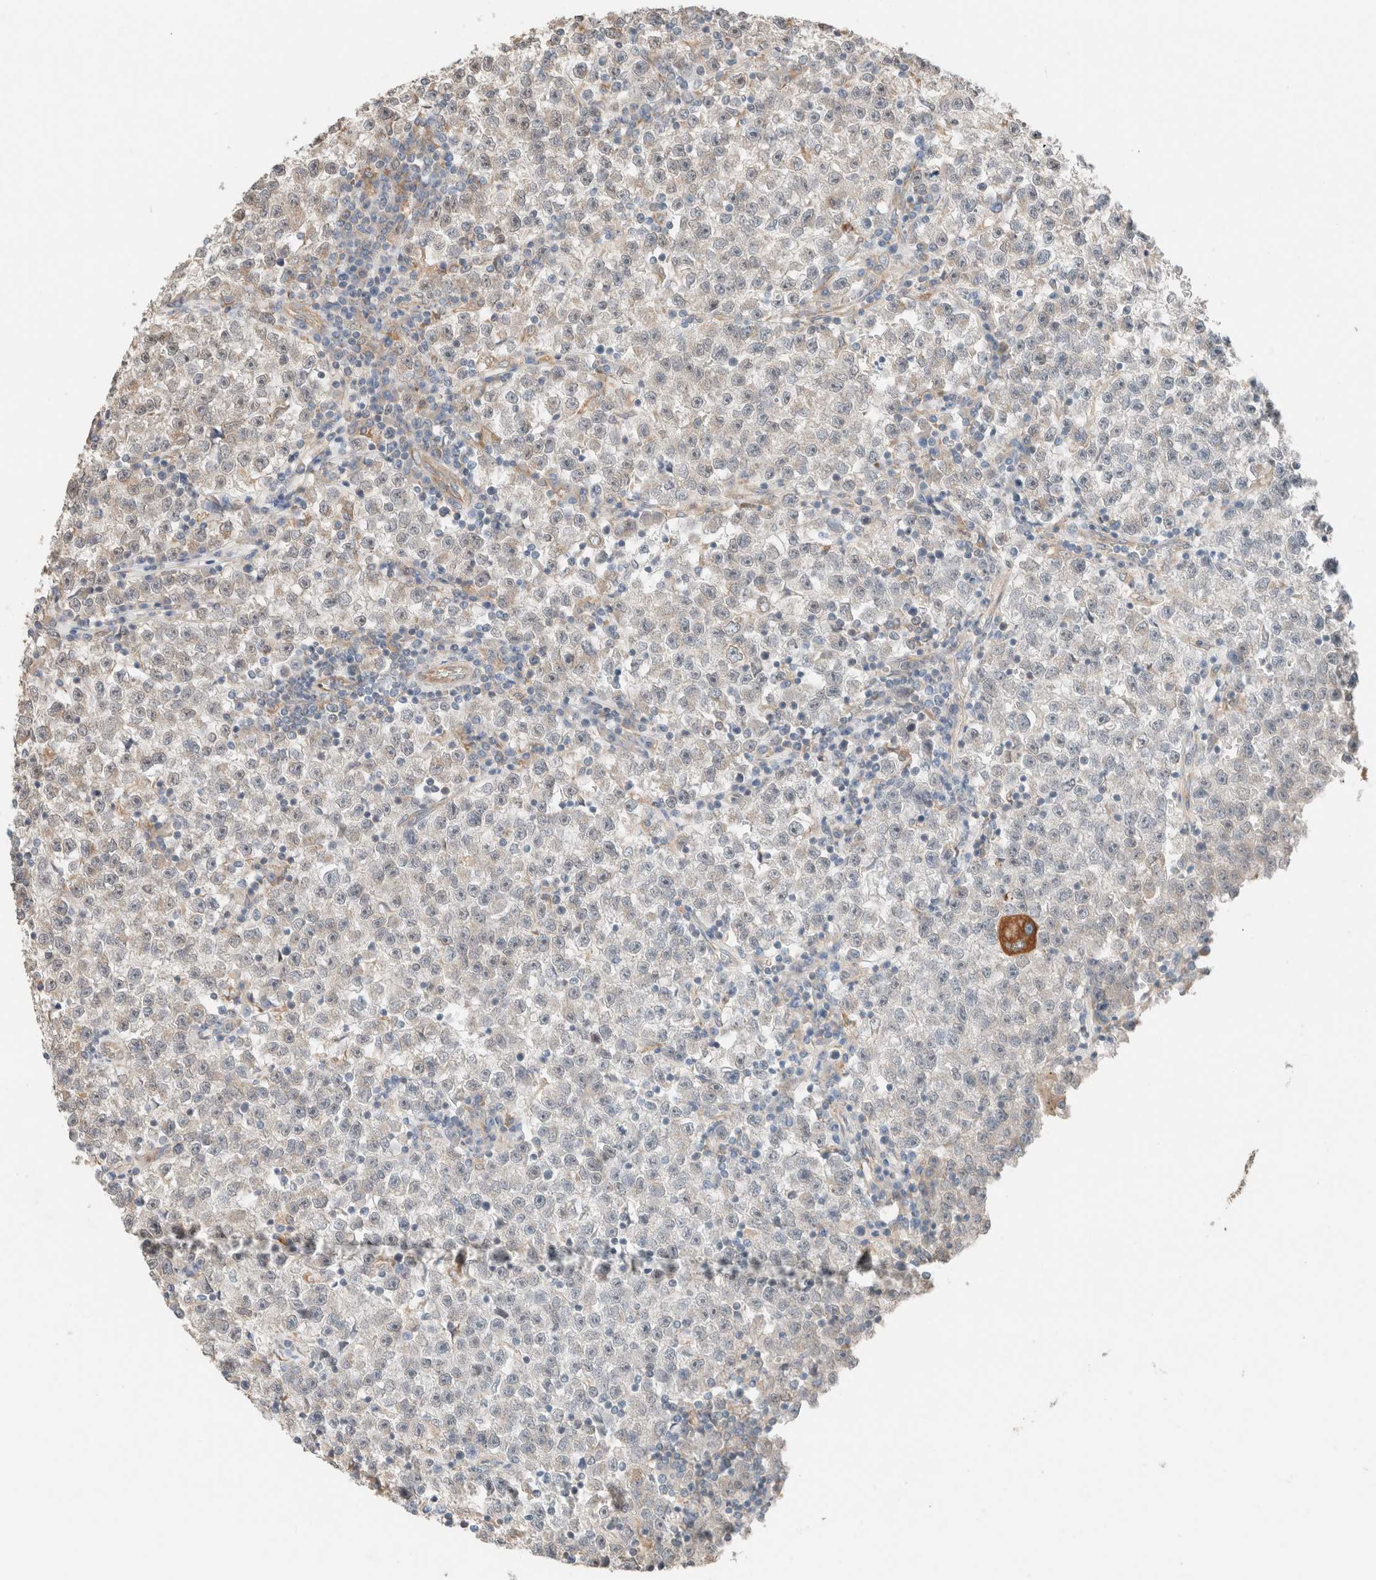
{"staining": {"intensity": "negative", "quantity": "none", "location": "none"}, "tissue": "testis cancer", "cell_type": "Tumor cells", "image_type": "cancer", "snomed": [{"axis": "morphology", "description": "Seminoma, NOS"}, {"axis": "topography", "description": "Testis"}], "caption": "Immunohistochemistry of human seminoma (testis) reveals no positivity in tumor cells.", "gene": "PCM1", "patient": {"sex": "male", "age": 22}}